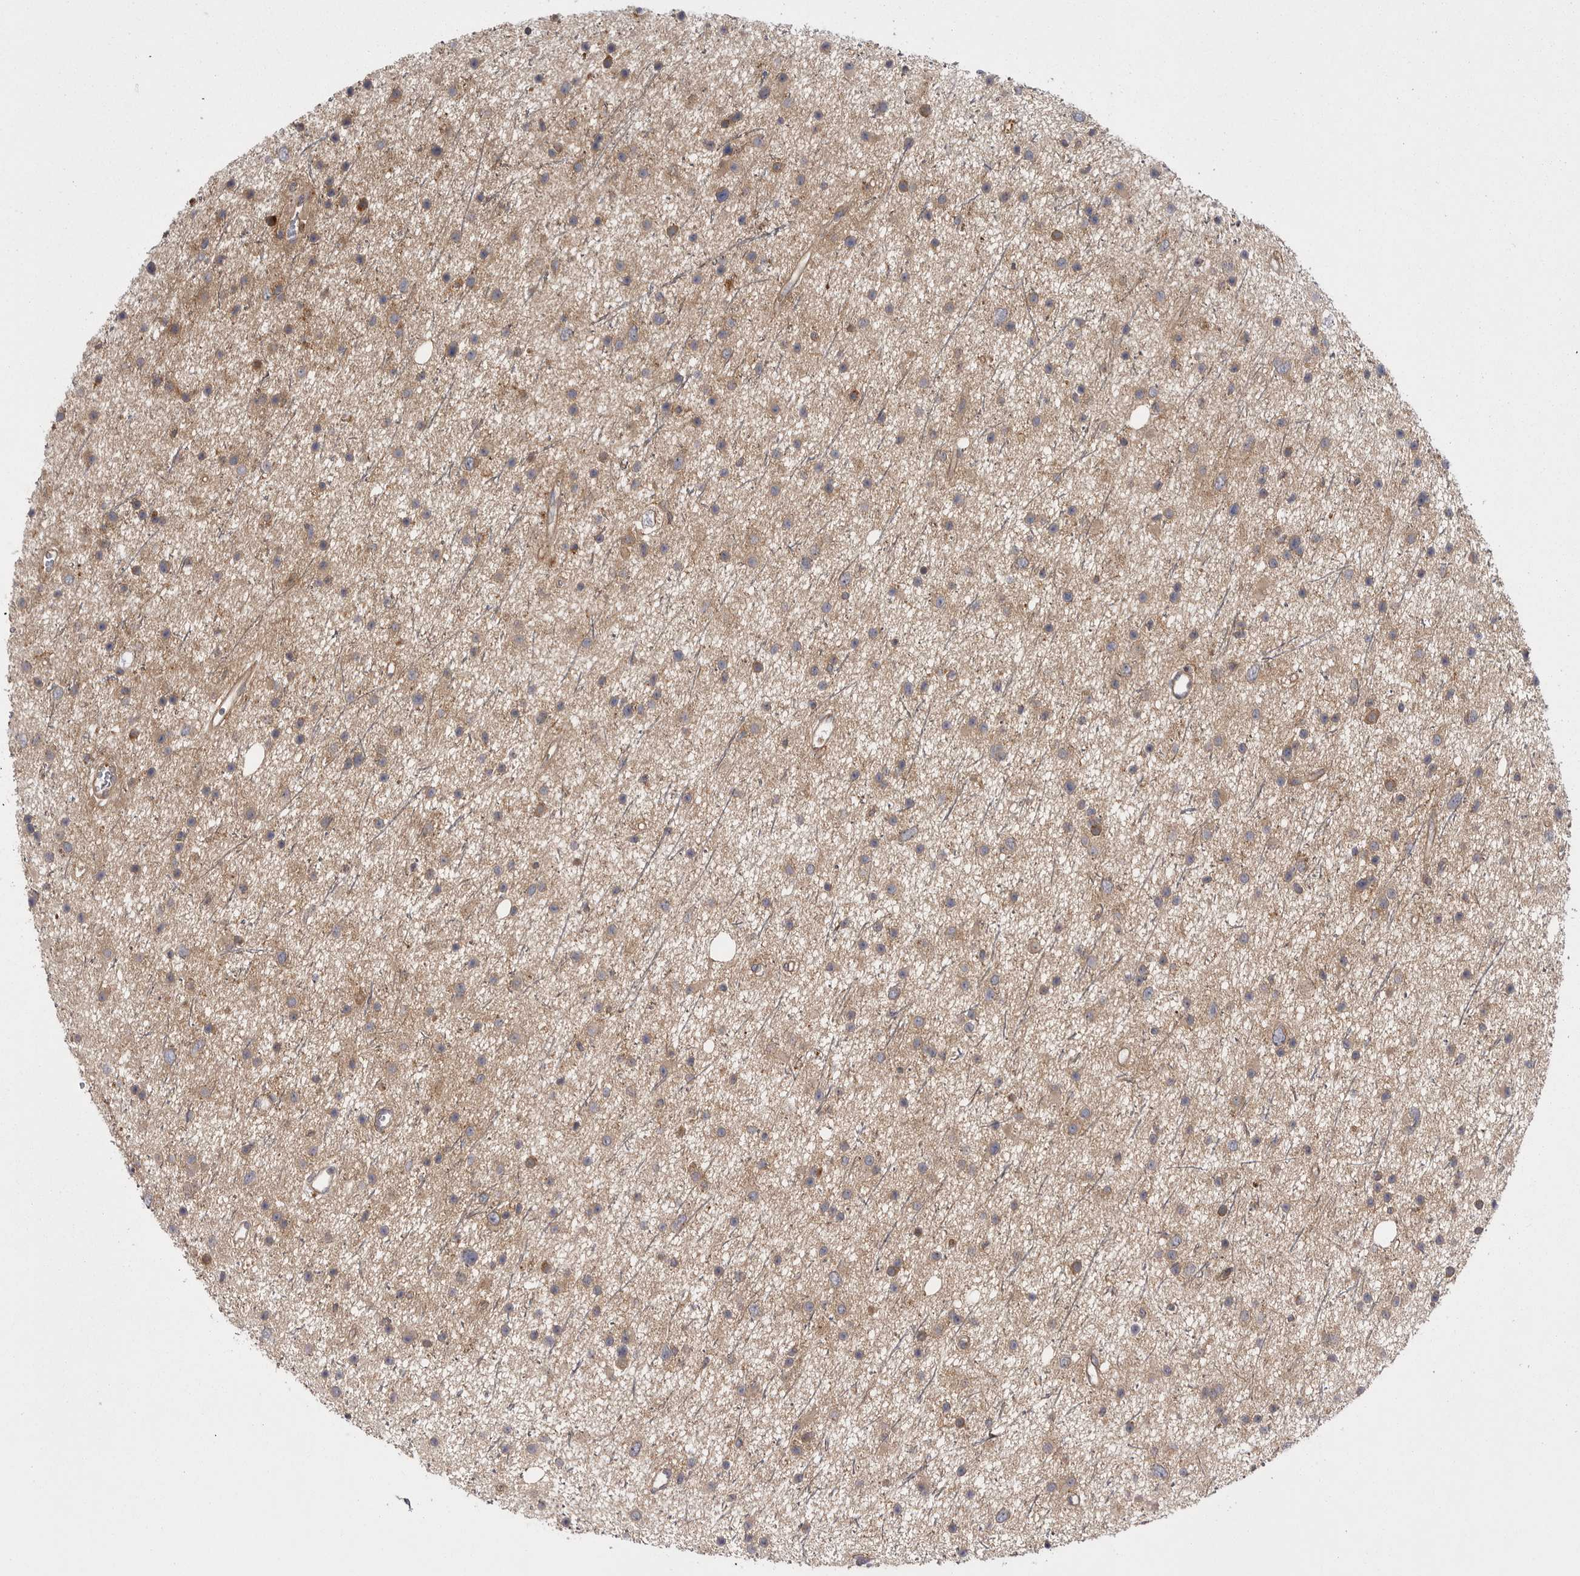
{"staining": {"intensity": "moderate", "quantity": ">75%", "location": "cytoplasmic/membranous"}, "tissue": "glioma", "cell_type": "Tumor cells", "image_type": "cancer", "snomed": [{"axis": "morphology", "description": "Glioma, malignant, Low grade"}, {"axis": "topography", "description": "Cerebral cortex"}], "caption": "This micrograph demonstrates immunohistochemistry staining of glioma, with medium moderate cytoplasmic/membranous staining in approximately >75% of tumor cells.", "gene": "OSBPL9", "patient": {"sex": "female", "age": 39}}